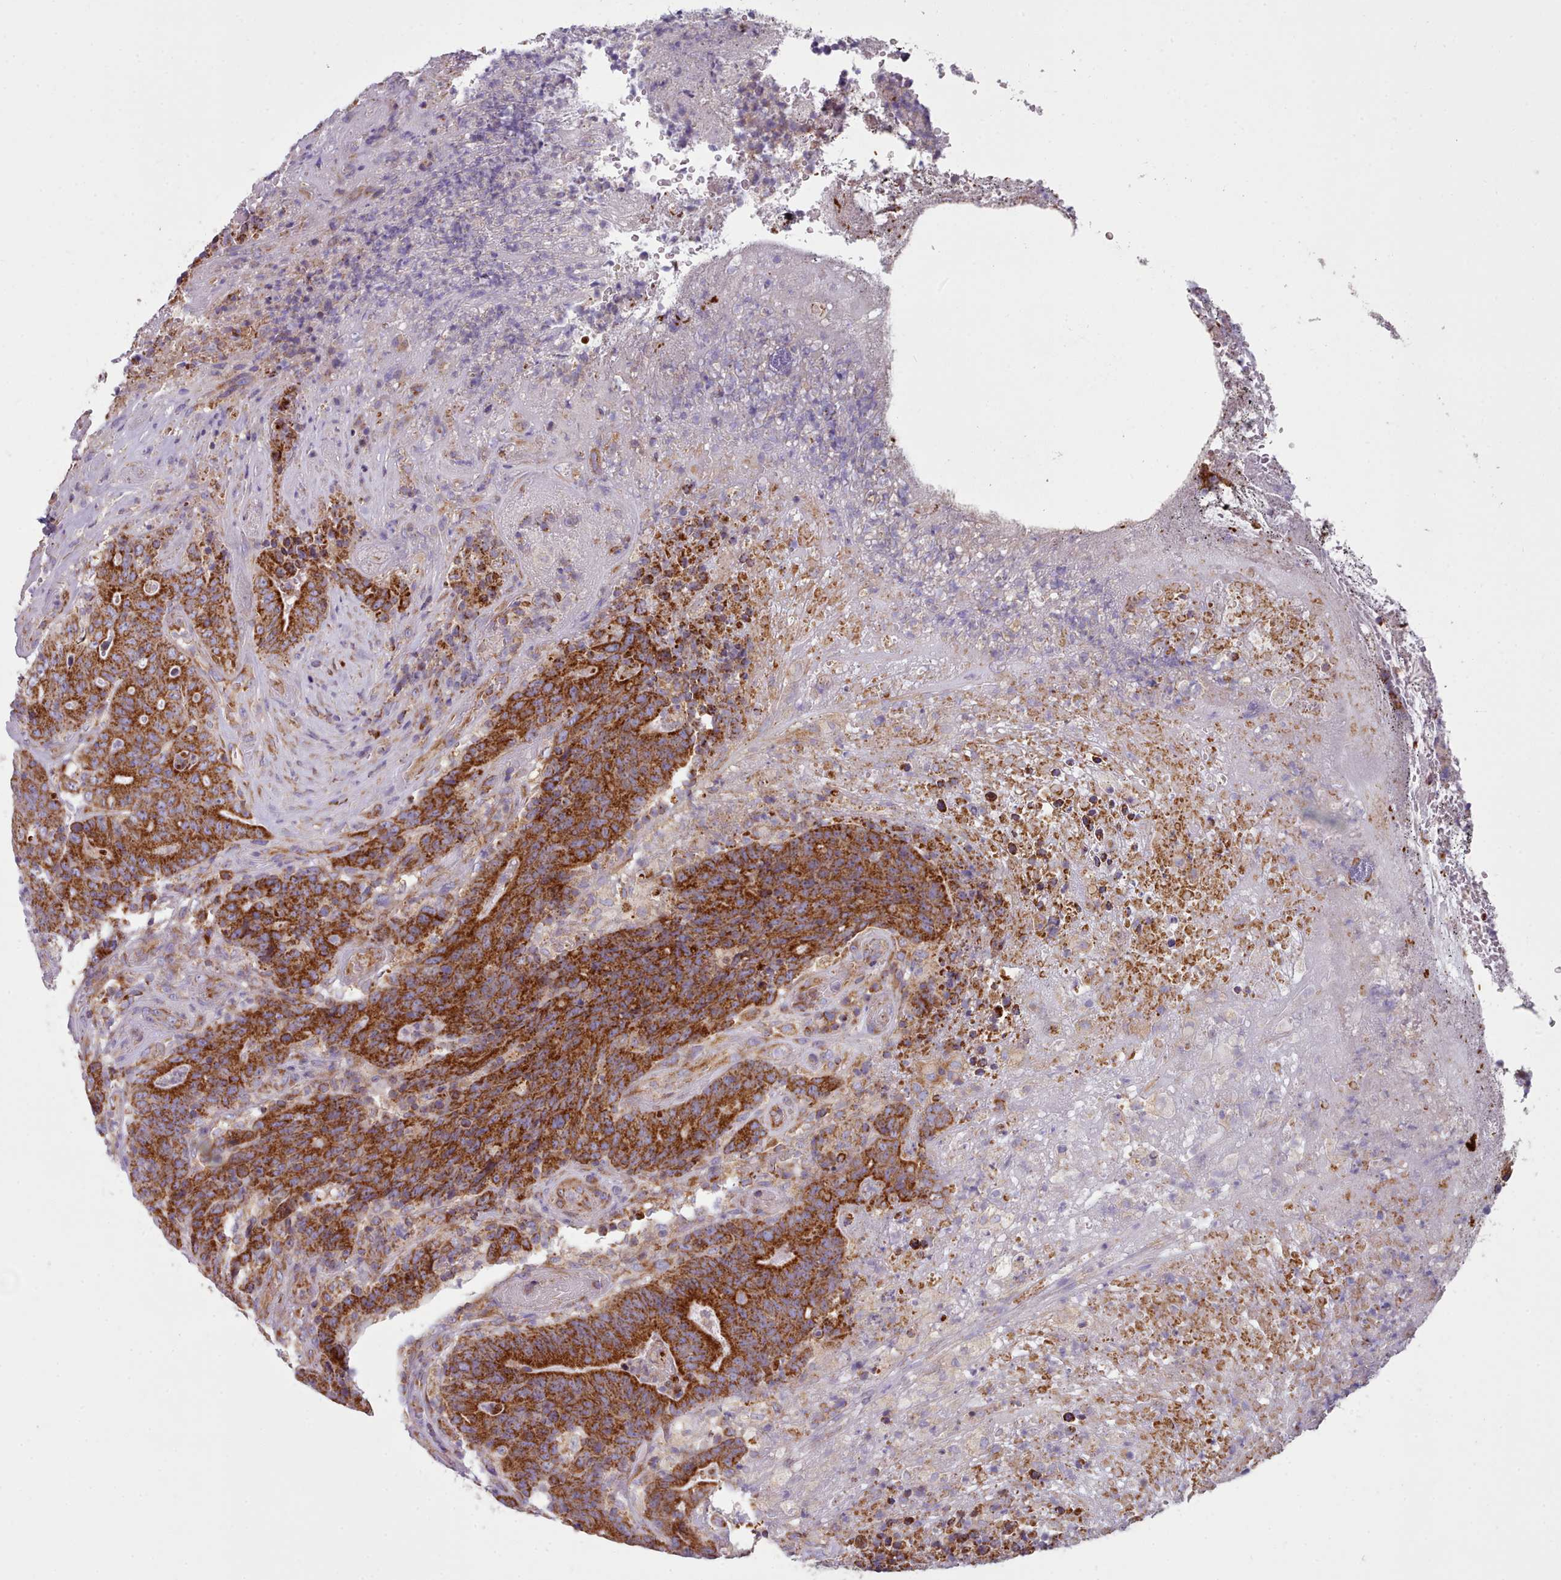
{"staining": {"intensity": "strong", "quantity": ">75%", "location": "cytoplasmic/membranous"}, "tissue": "colorectal cancer", "cell_type": "Tumor cells", "image_type": "cancer", "snomed": [{"axis": "morphology", "description": "Adenocarcinoma, NOS"}, {"axis": "topography", "description": "Colon"}], "caption": "Tumor cells show strong cytoplasmic/membranous expression in about >75% of cells in colorectal adenocarcinoma. The protein of interest is shown in brown color, while the nuclei are stained blue.", "gene": "SRP54", "patient": {"sex": "female", "age": 75}}